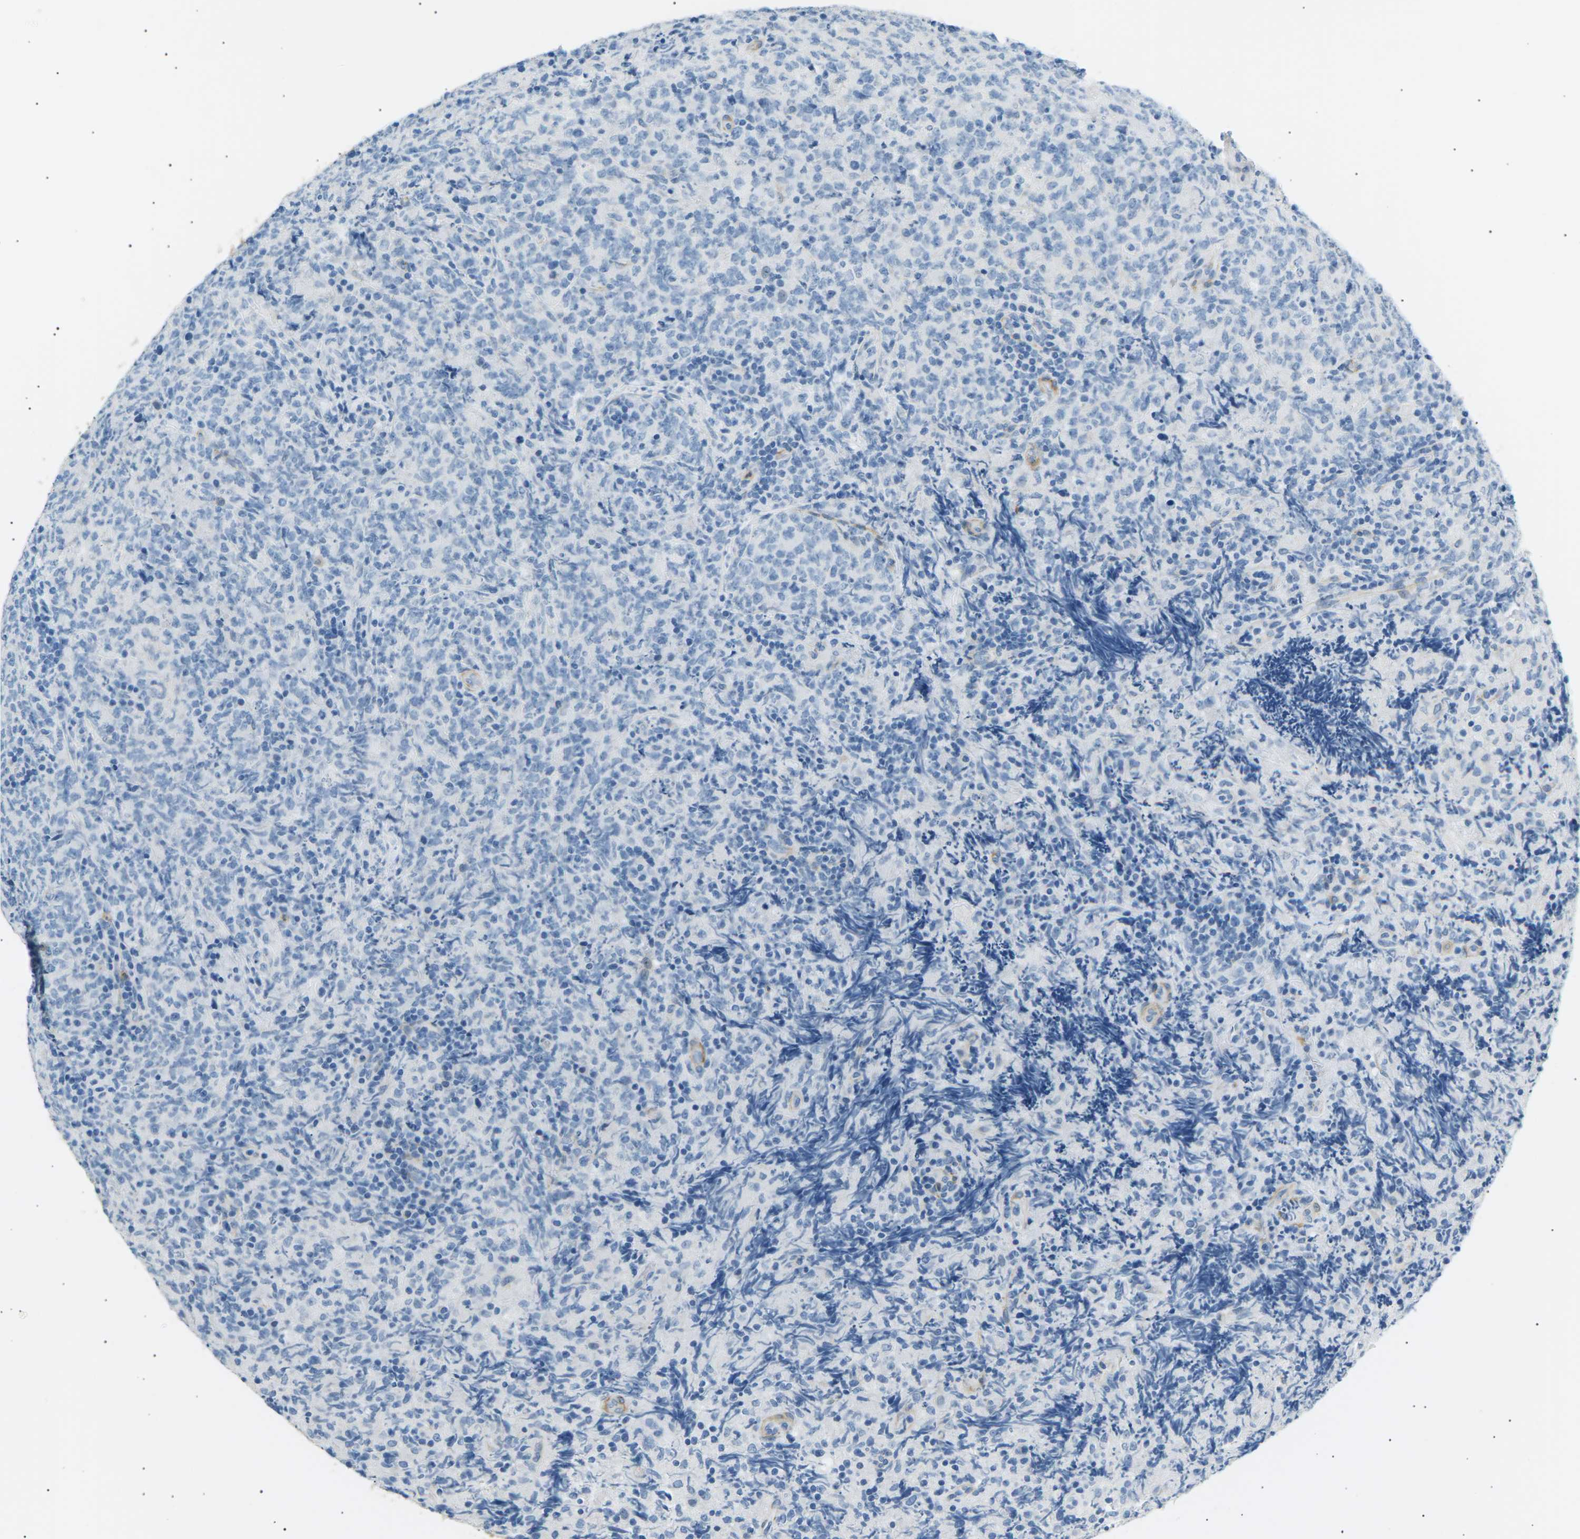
{"staining": {"intensity": "negative", "quantity": "none", "location": "none"}, "tissue": "lymphoma", "cell_type": "Tumor cells", "image_type": "cancer", "snomed": [{"axis": "morphology", "description": "Malignant lymphoma, non-Hodgkin's type, High grade"}, {"axis": "topography", "description": "Tonsil"}], "caption": "Lymphoma was stained to show a protein in brown. There is no significant expression in tumor cells. The staining is performed using DAB brown chromogen with nuclei counter-stained in using hematoxylin.", "gene": "SEPTIN5", "patient": {"sex": "female", "age": 36}}